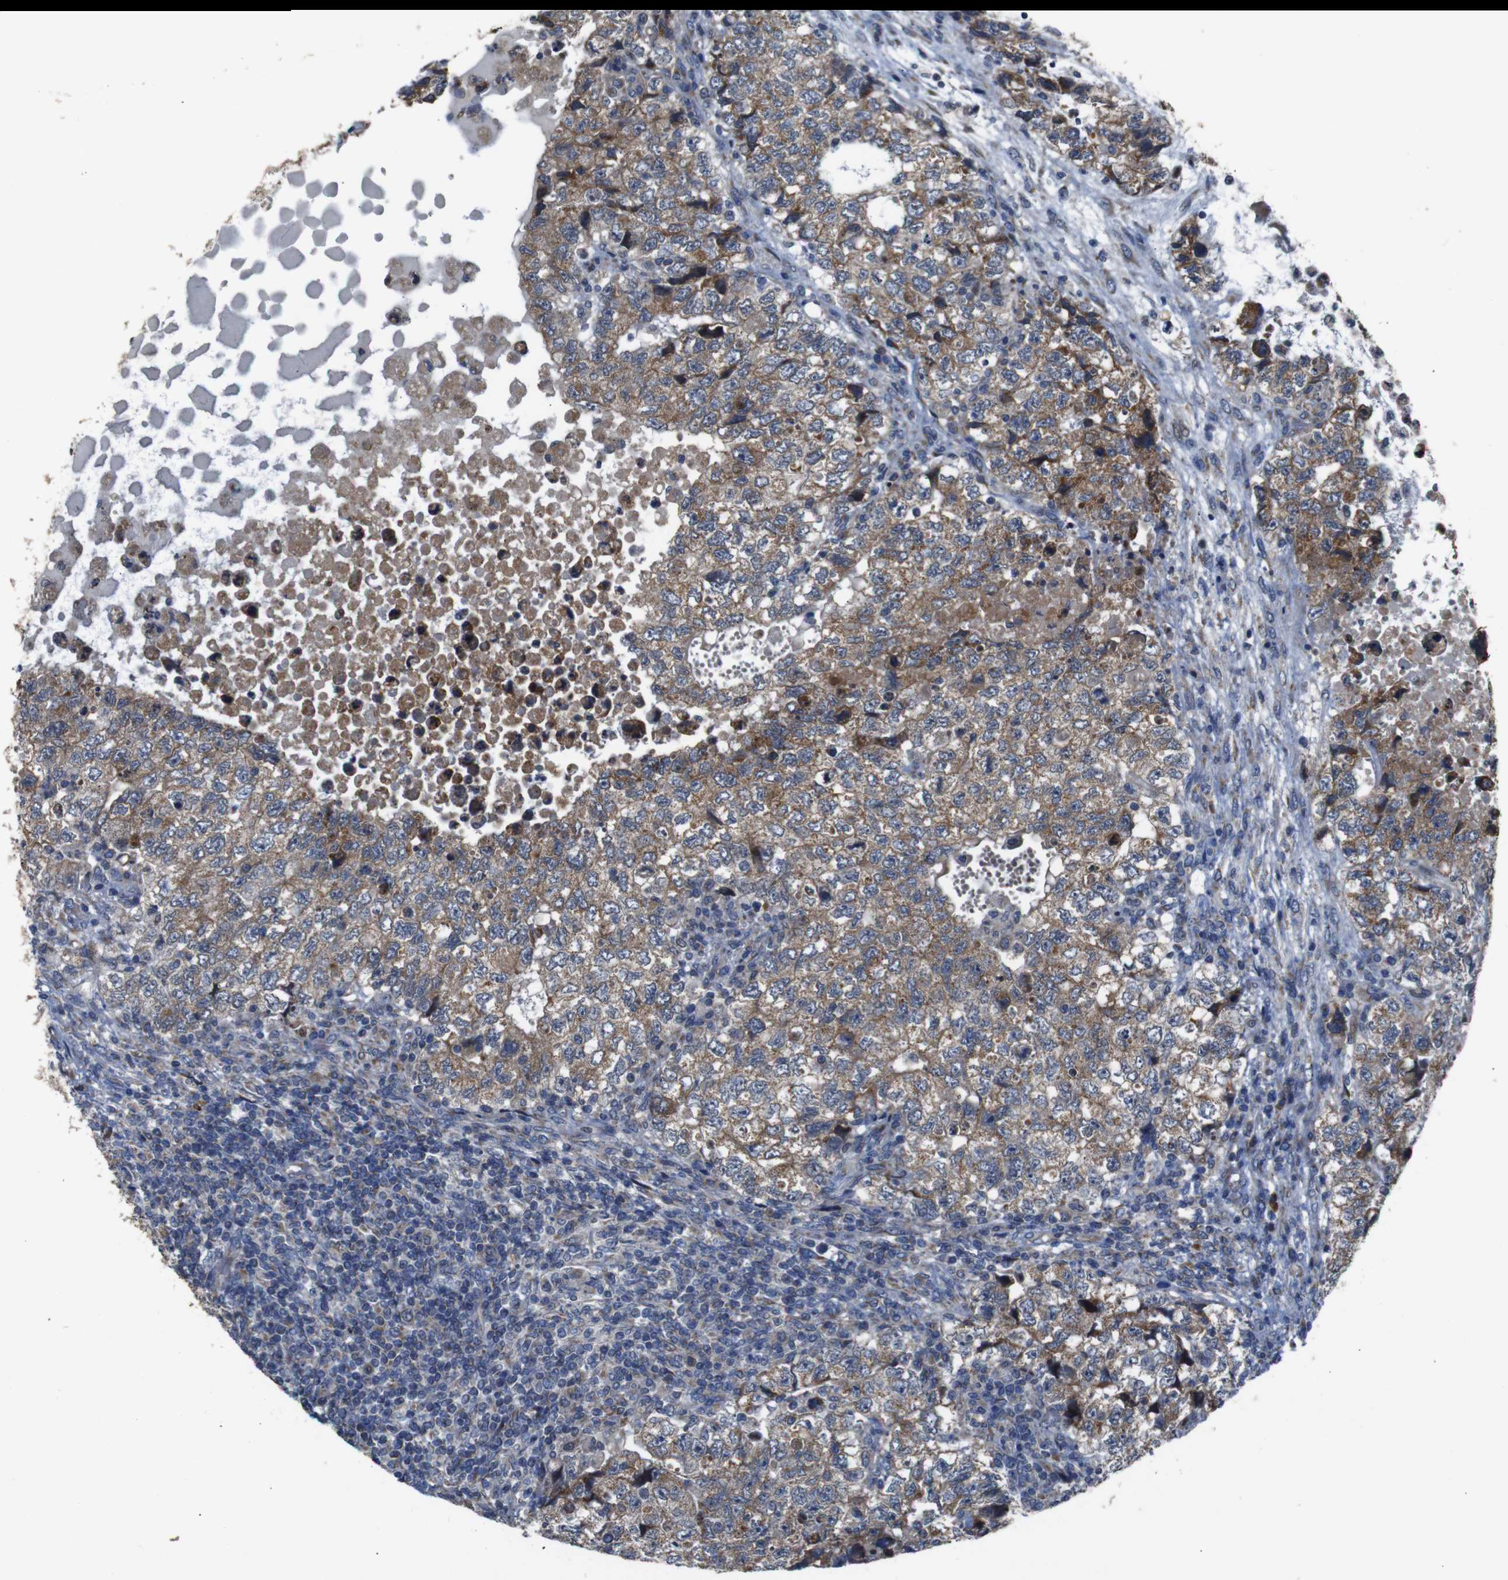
{"staining": {"intensity": "moderate", "quantity": ">75%", "location": "cytoplasmic/membranous"}, "tissue": "testis cancer", "cell_type": "Tumor cells", "image_type": "cancer", "snomed": [{"axis": "morphology", "description": "Carcinoma, Embryonal, NOS"}, {"axis": "topography", "description": "Testis"}], "caption": "There is medium levels of moderate cytoplasmic/membranous staining in tumor cells of testis cancer (embryonal carcinoma), as demonstrated by immunohistochemical staining (brown color).", "gene": "CHST10", "patient": {"sex": "male", "age": 36}}